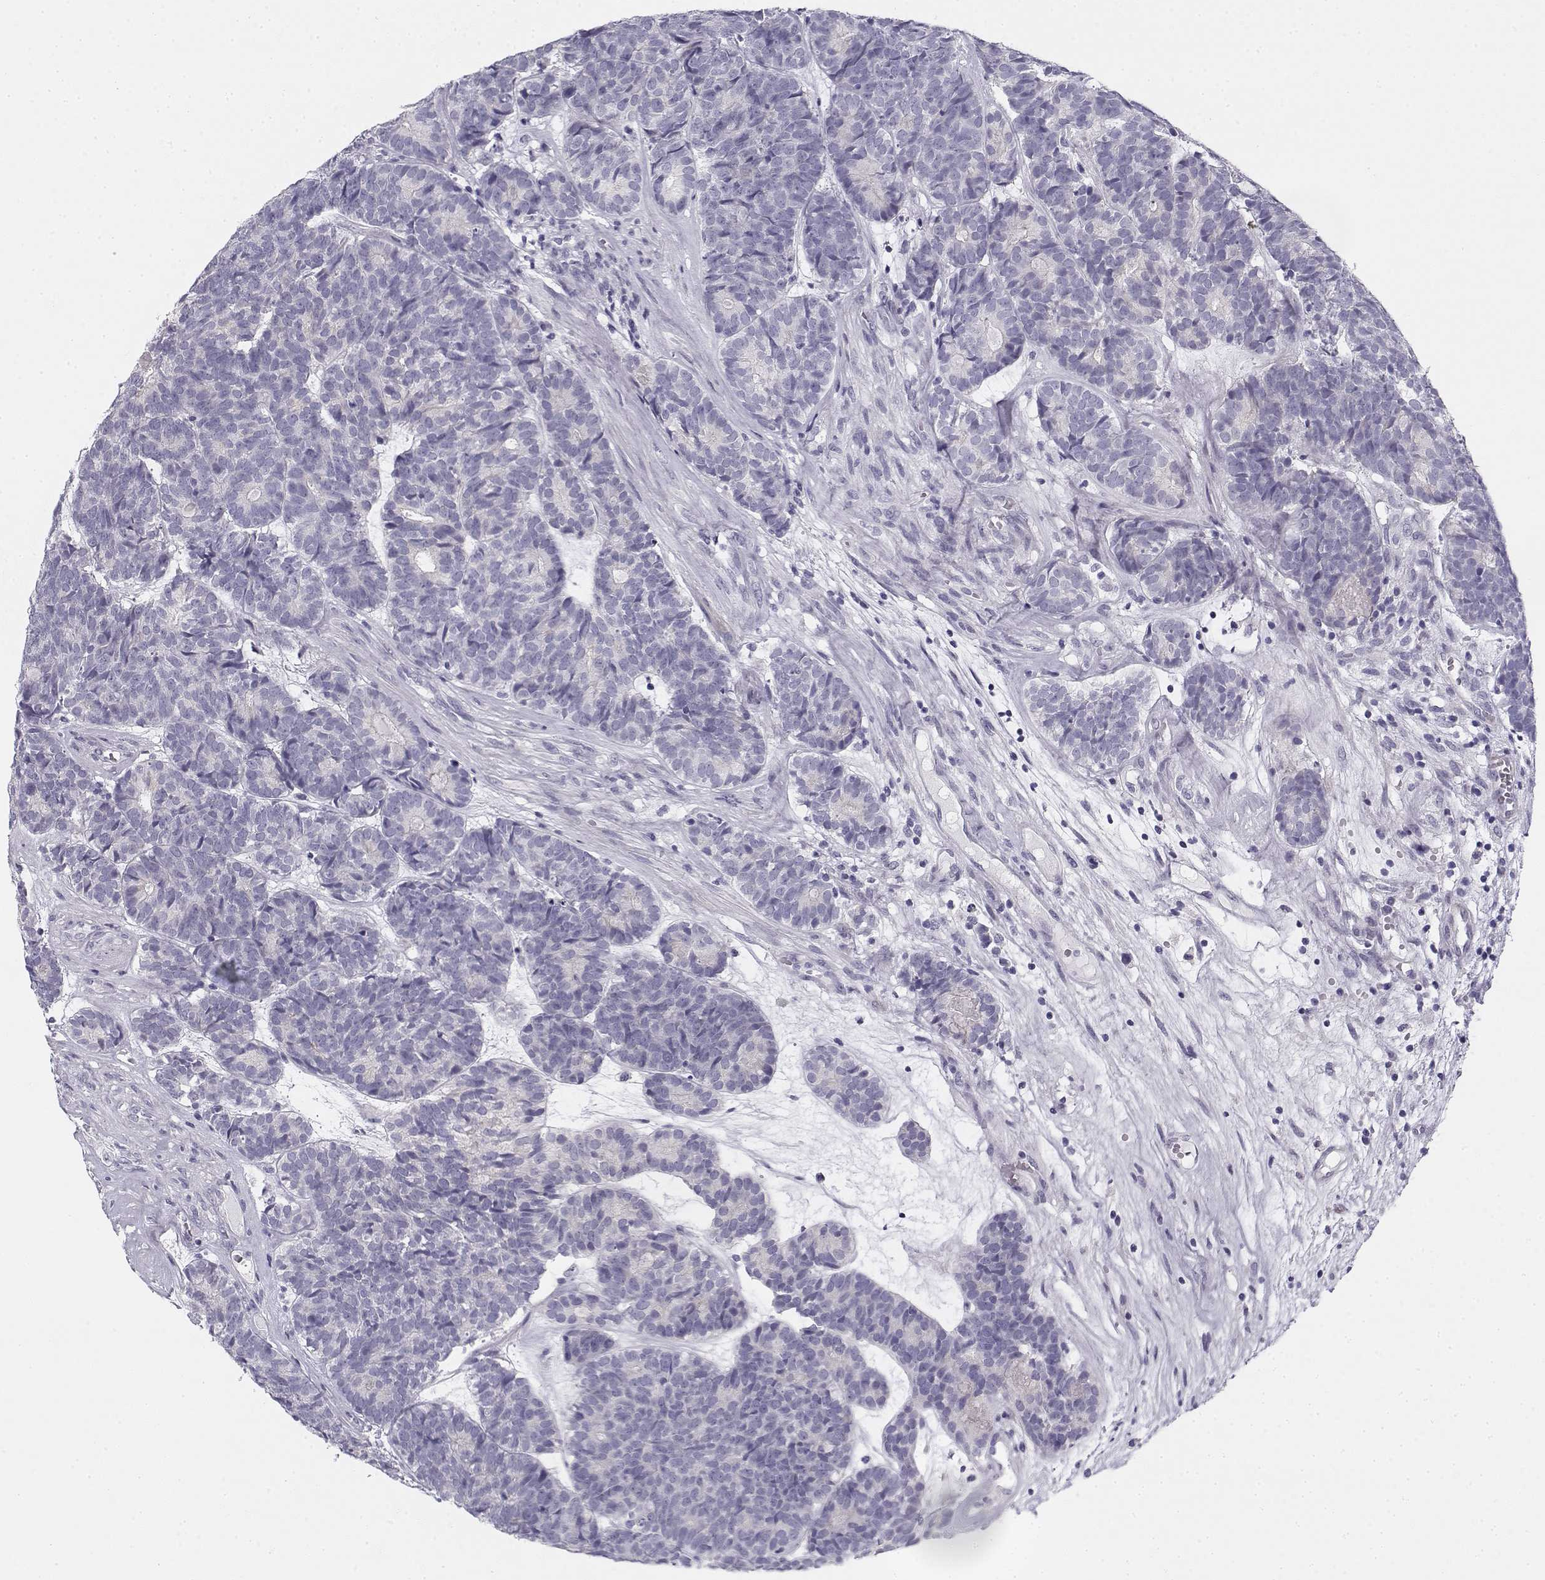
{"staining": {"intensity": "negative", "quantity": "none", "location": "none"}, "tissue": "head and neck cancer", "cell_type": "Tumor cells", "image_type": "cancer", "snomed": [{"axis": "morphology", "description": "Adenocarcinoma, NOS"}, {"axis": "topography", "description": "Head-Neck"}], "caption": "Immunohistochemistry (IHC) image of human head and neck cancer stained for a protein (brown), which shows no positivity in tumor cells.", "gene": "CREB3L3", "patient": {"sex": "female", "age": 81}}